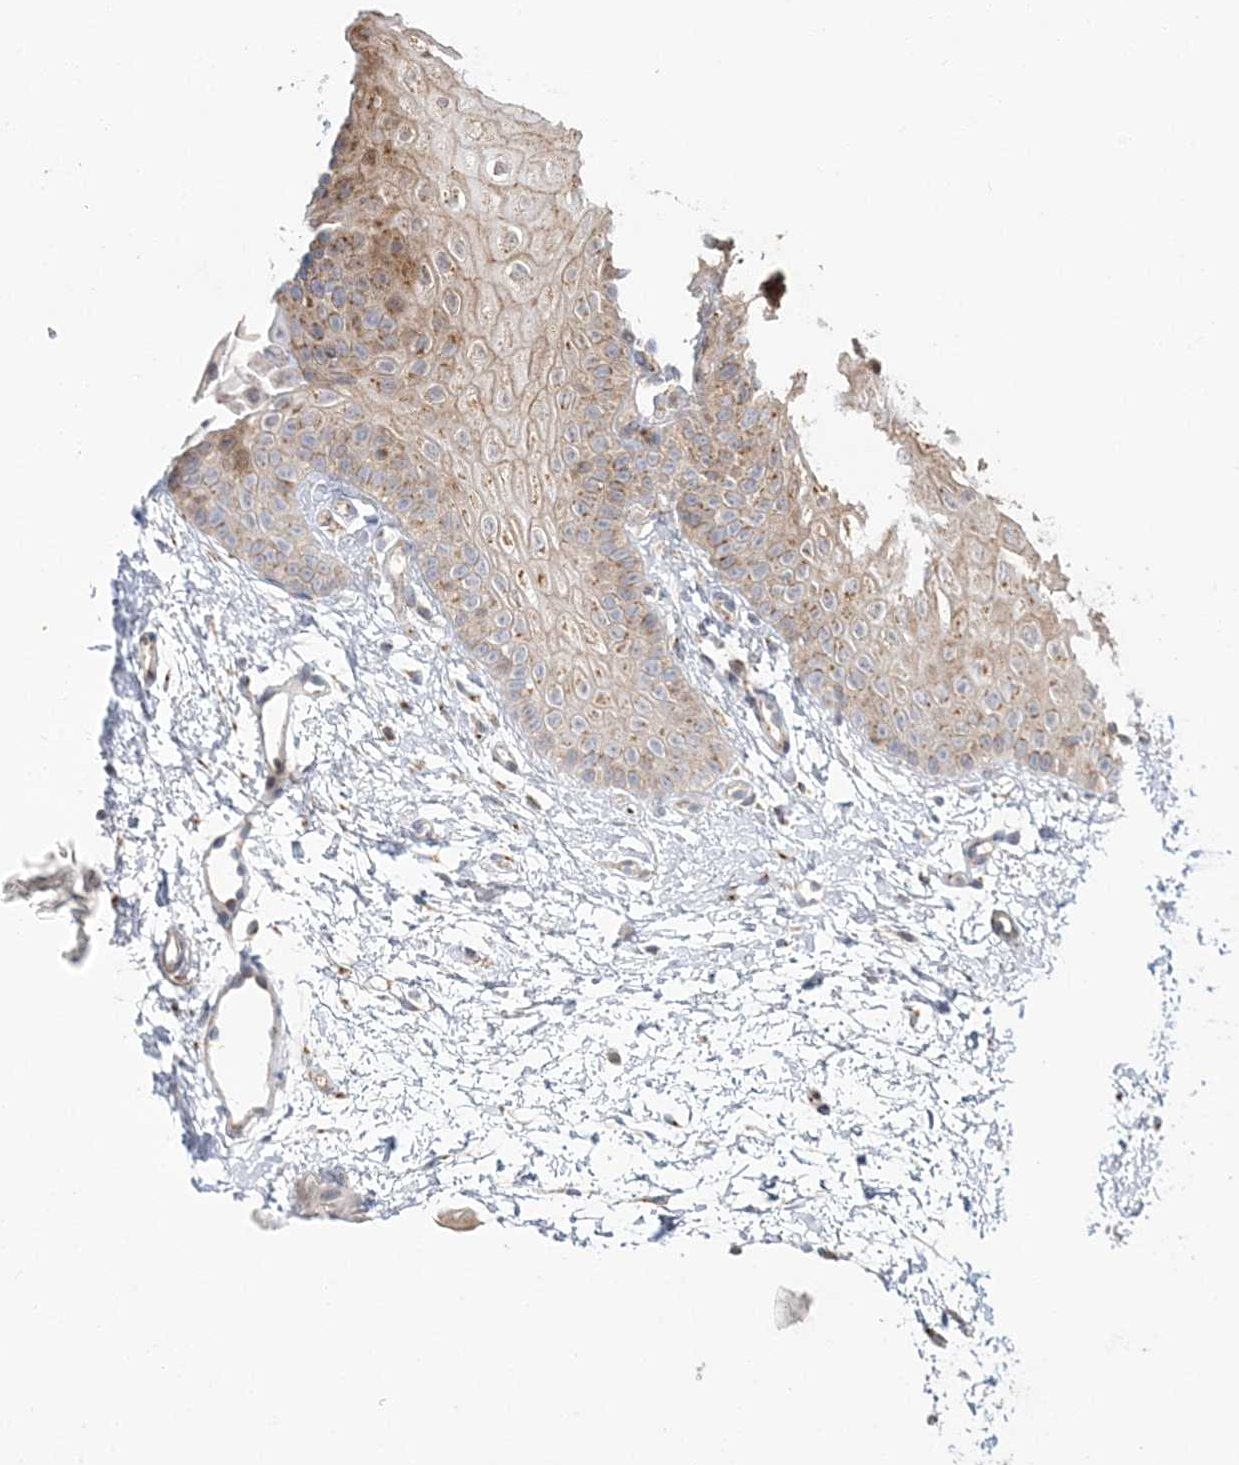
{"staining": {"intensity": "moderate", "quantity": "<25%", "location": "cytoplasmic/membranous"}, "tissue": "oral mucosa", "cell_type": "Squamous epithelial cells", "image_type": "normal", "snomed": [{"axis": "morphology", "description": "Normal tissue, NOS"}, {"axis": "topography", "description": "Oral tissue"}], "caption": "An image showing moderate cytoplasmic/membranous expression in about <25% of squamous epithelial cells in unremarkable oral mucosa, as visualized by brown immunohistochemical staining.", "gene": "ABCC3", "patient": {"sex": "female", "age": 68}}